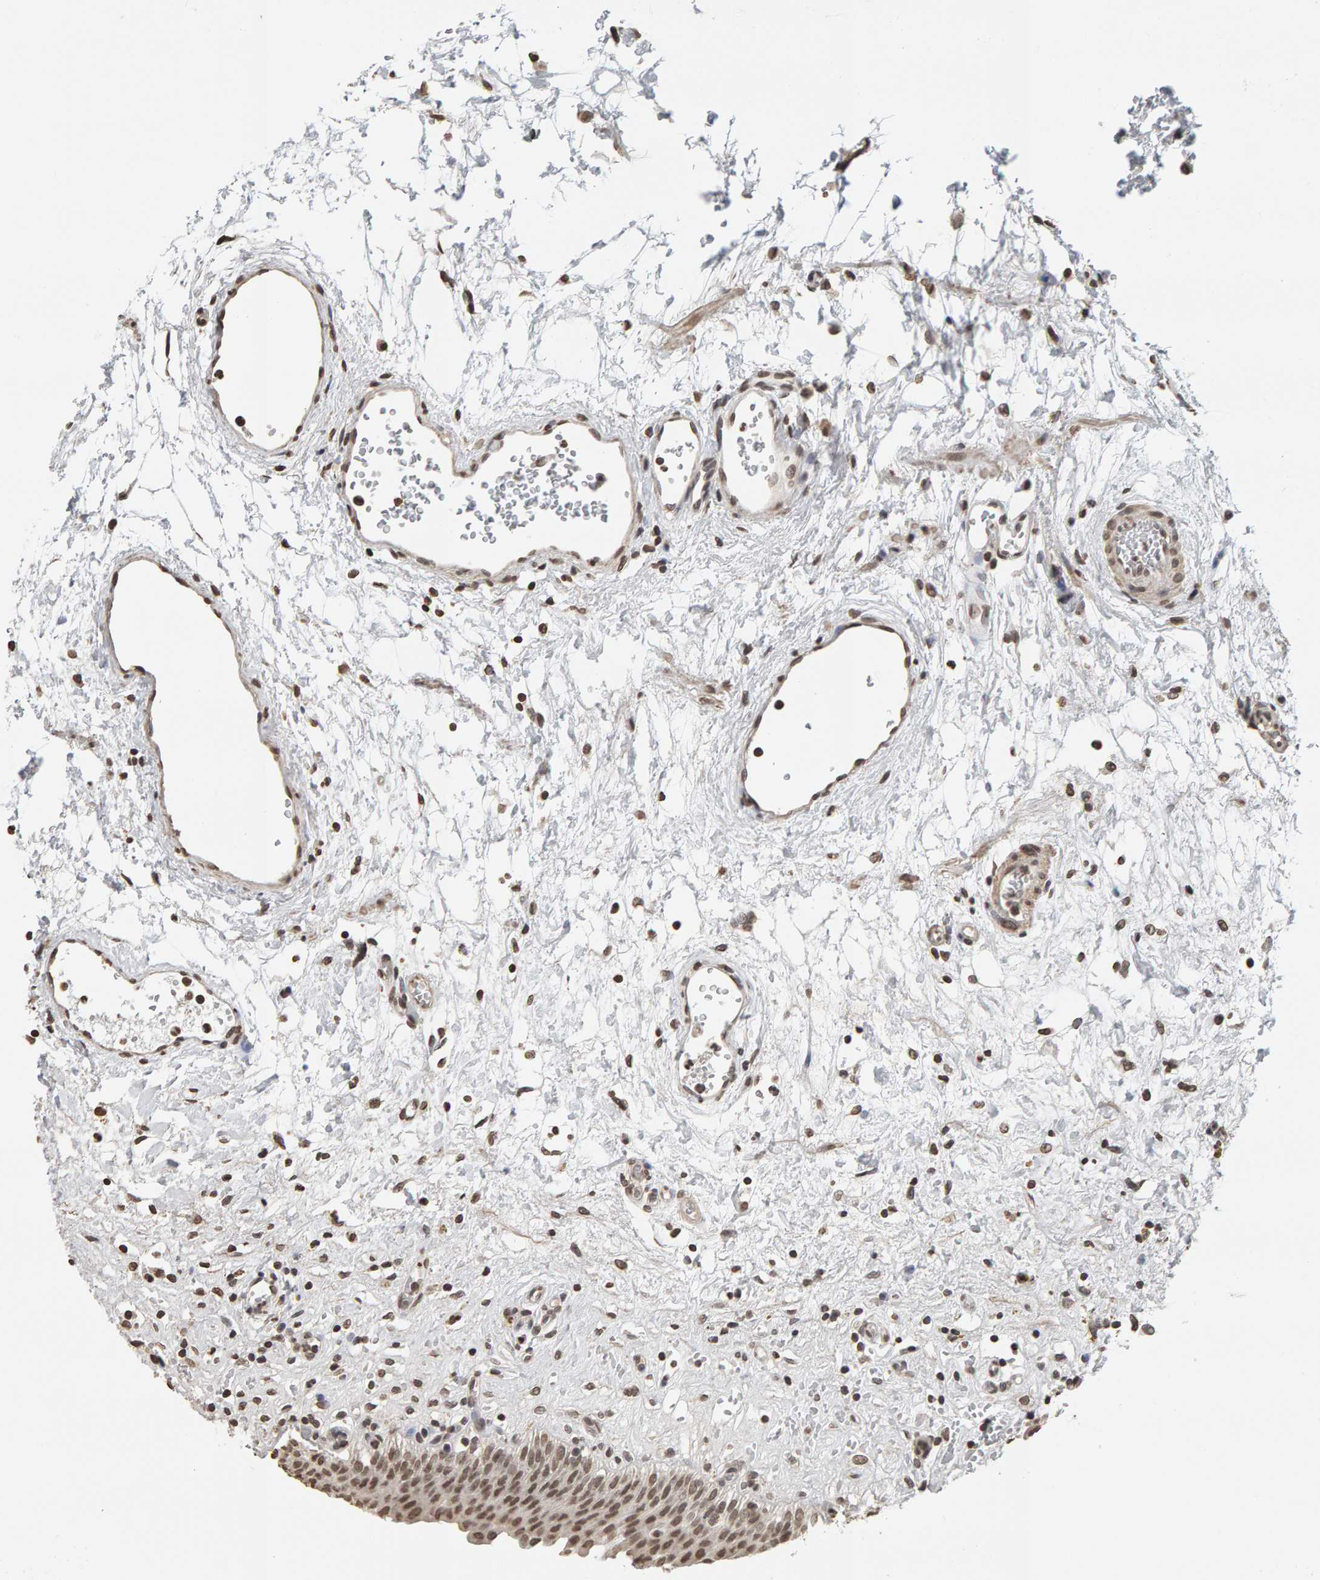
{"staining": {"intensity": "weak", "quantity": ">75%", "location": "nuclear"}, "tissue": "urinary bladder", "cell_type": "Urothelial cells", "image_type": "normal", "snomed": [{"axis": "morphology", "description": "Urothelial carcinoma, High grade"}, {"axis": "topography", "description": "Urinary bladder"}], "caption": "Immunohistochemistry (IHC) of normal urinary bladder reveals low levels of weak nuclear expression in approximately >75% of urothelial cells. Immunohistochemistry stains the protein of interest in brown and the nuclei are stained blue.", "gene": "AFF4", "patient": {"sex": "male", "age": 46}}